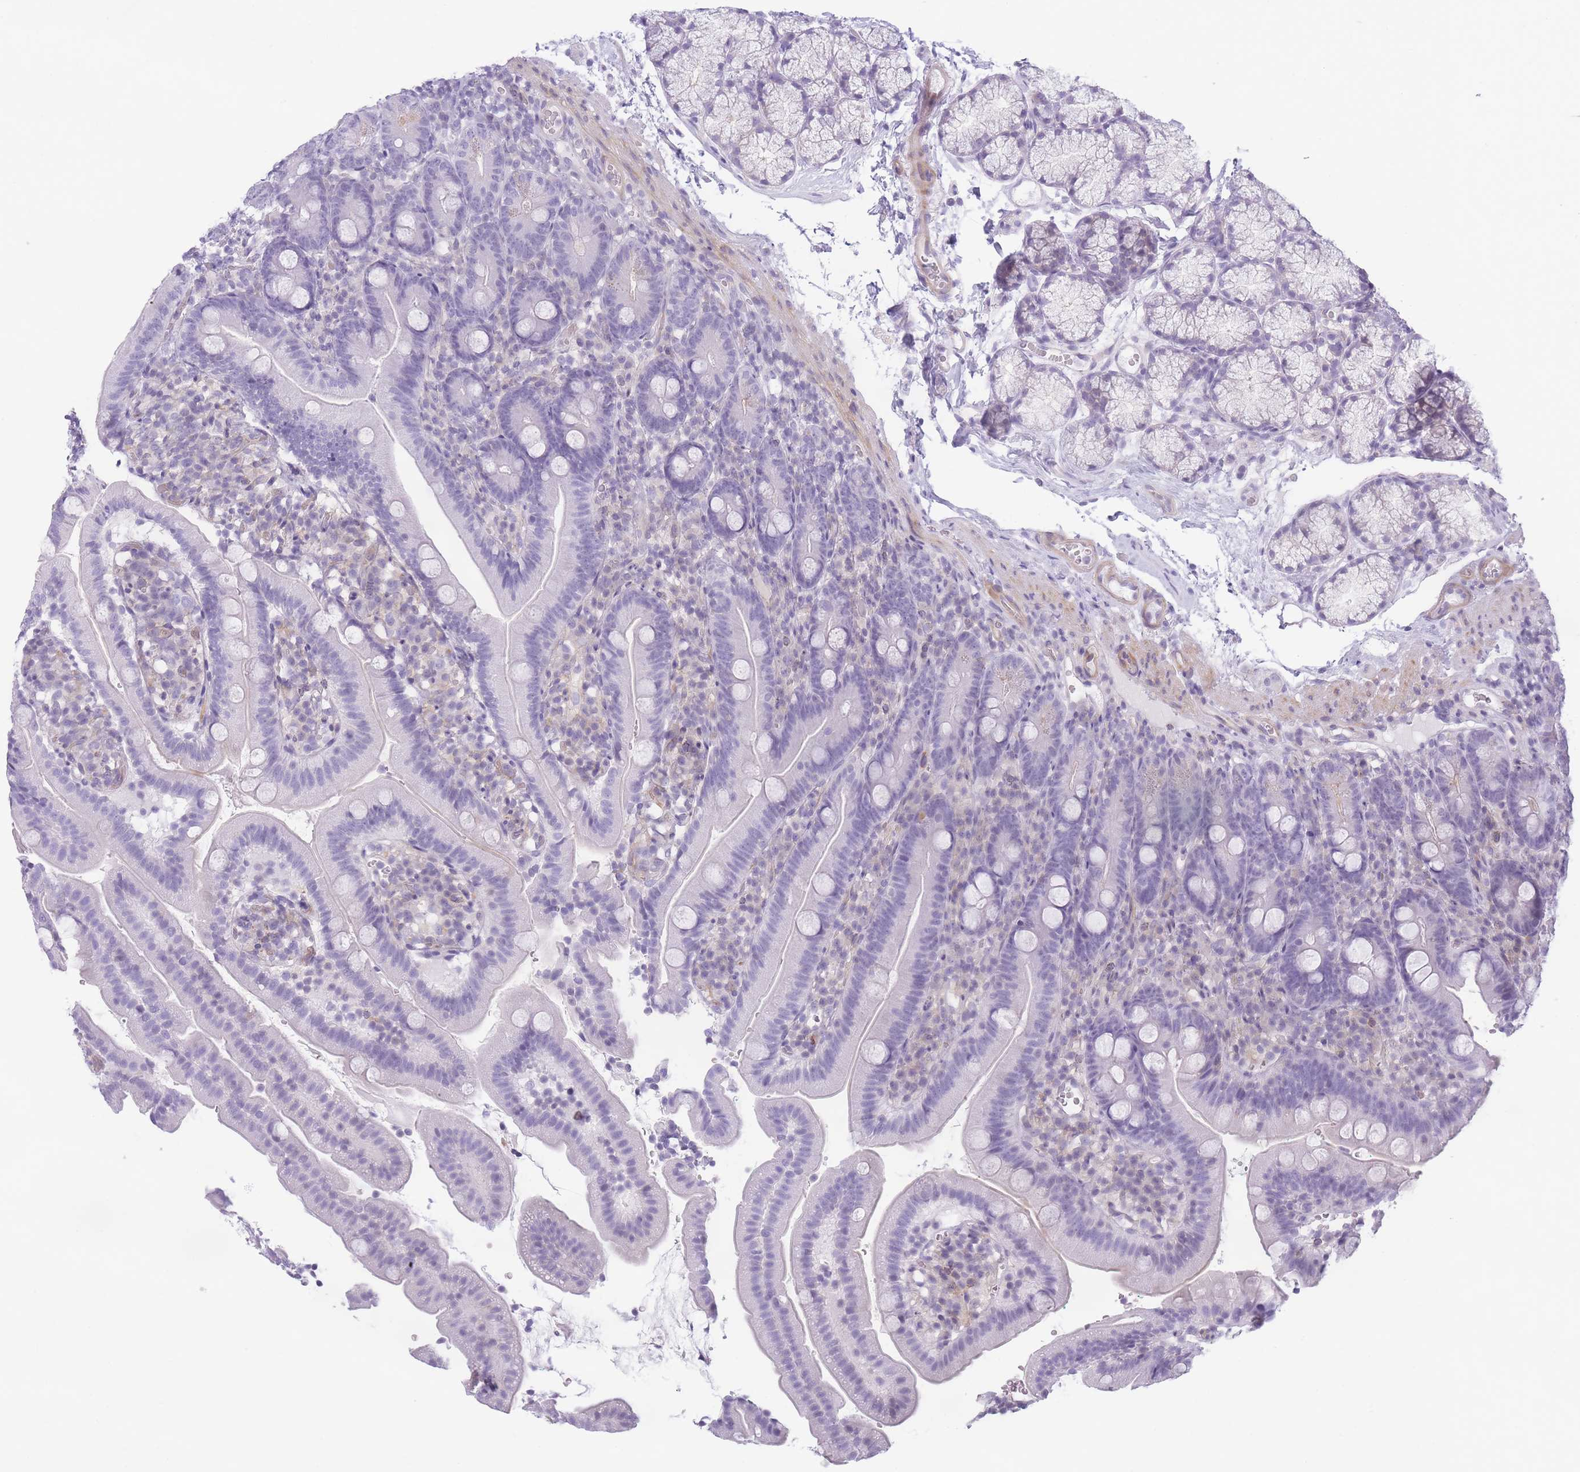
{"staining": {"intensity": "negative", "quantity": "none", "location": "none"}, "tissue": "duodenum", "cell_type": "Glandular cells", "image_type": "normal", "snomed": [{"axis": "morphology", "description": "Normal tissue, NOS"}, {"axis": "topography", "description": "Duodenum"}], "caption": "This is a histopathology image of immunohistochemistry (IHC) staining of normal duodenum, which shows no expression in glandular cells.", "gene": "GGT1", "patient": {"sex": "female", "age": 67}}